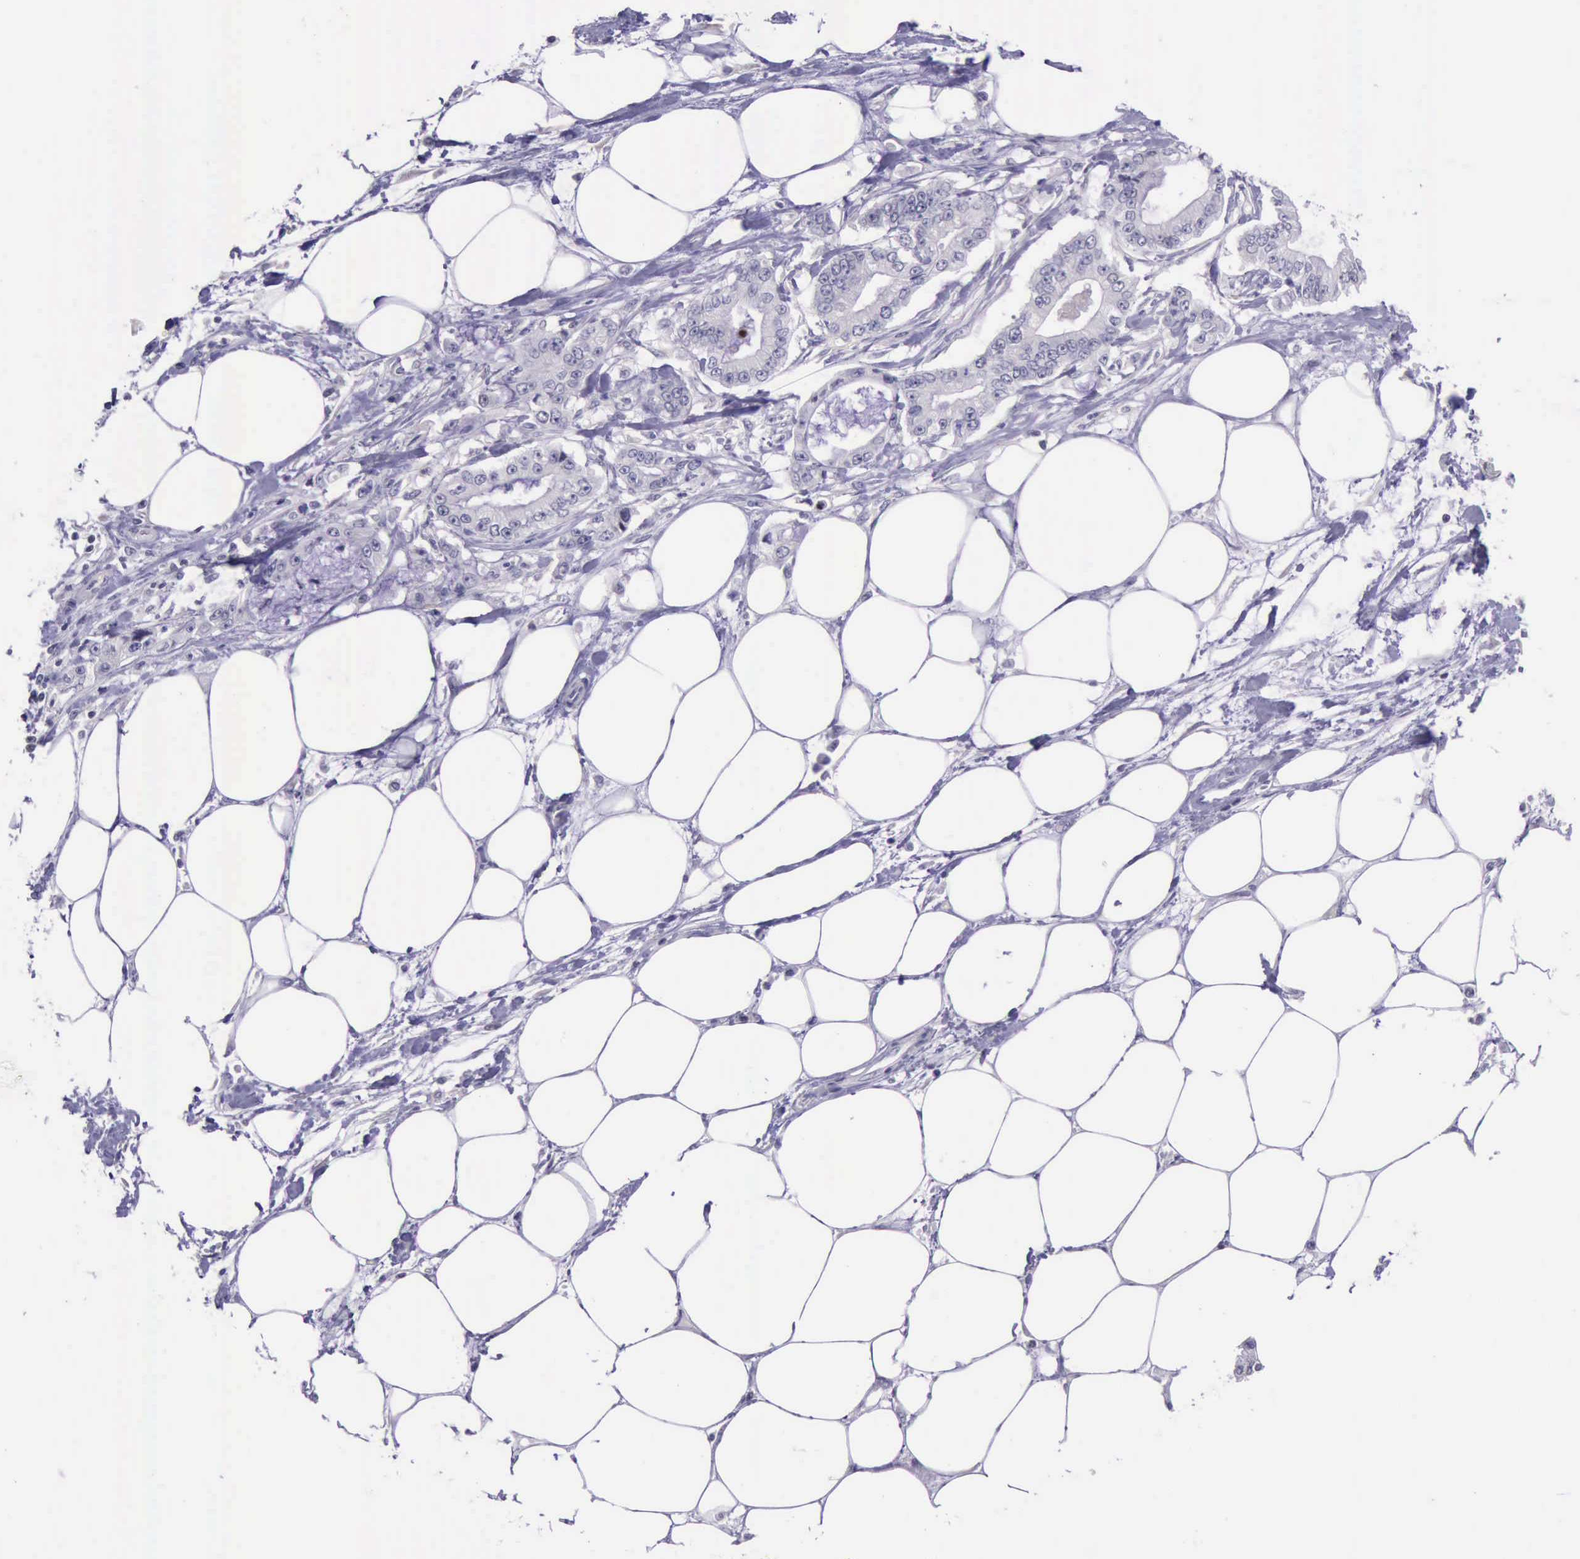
{"staining": {"intensity": "negative", "quantity": "none", "location": "none"}, "tissue": "pancreatic cancer", "cell_type": "Tumor cells", "image_type": "cancer", "snomed": [{"axis": "morphology", "description": "Adenocarcinoma, NOS"}, {"axis": "topography", "description": "Pancreas"}, {"axis": "topography", "description": "Stomach, upper"}], "caption": "Tumor cells are negative for protein expression in human pancreatic cancer (adenocarcinoma). (DAB (3,3'-diaminobenzidine) IHC with hematoxylin counter stain).", "gene": "PARP1", "patient": {"sex": "male", "age": 77}}